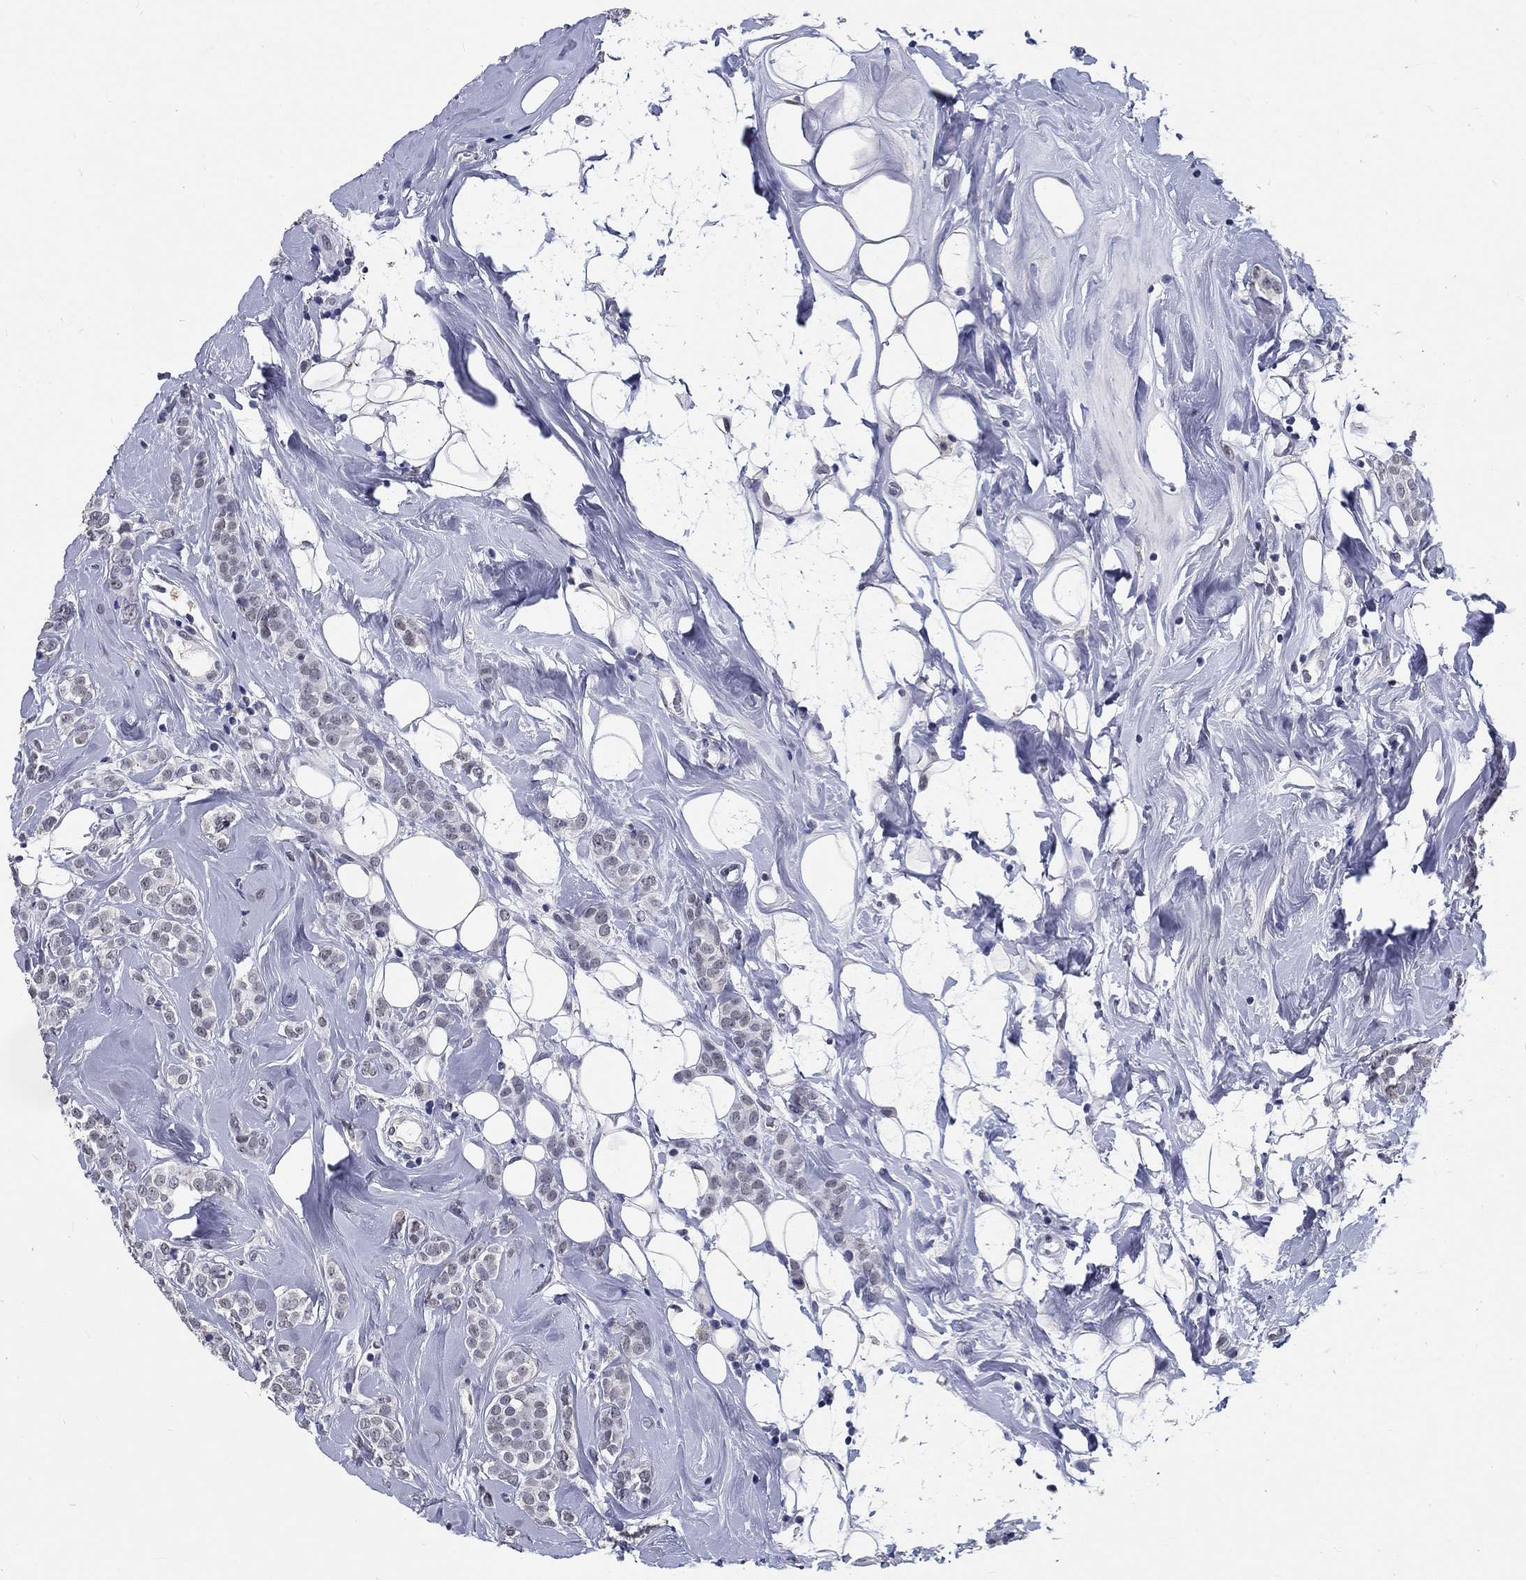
{"staining": {"intensity": "negative", "quantity": "none", "location": "none"}, "tissue": "breast cancer", "cell_type": "Tumor cells", "image_type": "cancer", "snomed": [{"axis": "morphology", "description": "Lobular carcinoma"}, {"axis": "topography", "description": "Breast"}], "caption": "A high-resolution photomicrograph shows immunohistochemistry (IHC) staining of breast cancer (lobular carcinoma), which demonstrates no significant staining in tumor cells.", "gene": "GRIN1", "patient": {"sex": "female", "age": 49}}